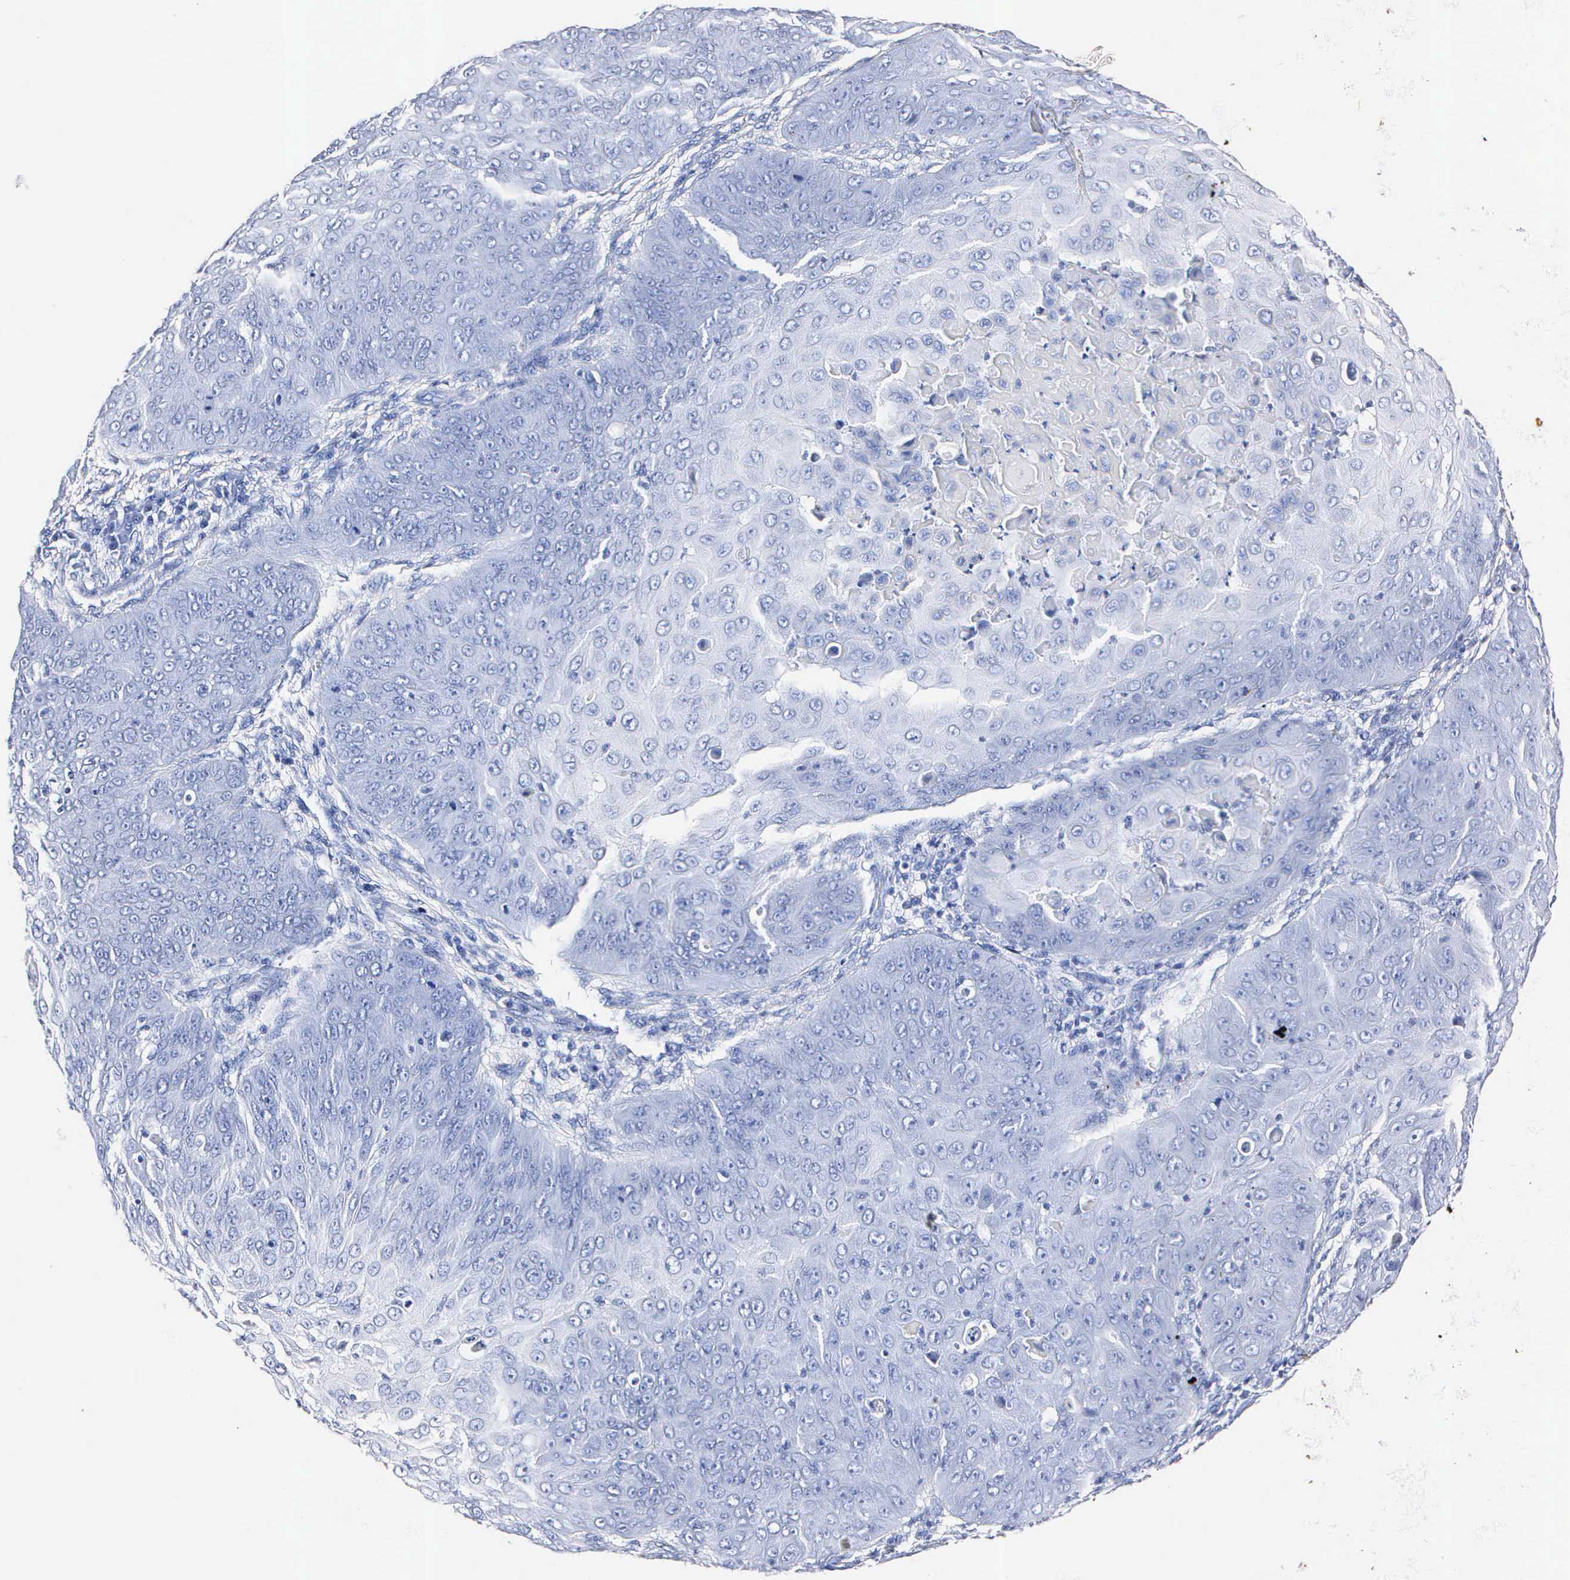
{"staining": {"intensity": "negative", "quantity": "none", "location": "none"}, "tissue": "skin cancer", "cell_type": "Tumor cells", "image_type": "cancer", "snomed": [{"axis": "morphology", "description": "Squamous cell carcinoma, NOS"}, {"axis": "topography", "description": "Skin"}], "caption": "Photomicrograph shows no significant protein positivity in tumor cells of skin squamous cell carcinoma. Nuclei are stained in blue.", "gene": "ENO2", "patient": {"sex": "male", "age": 82}}